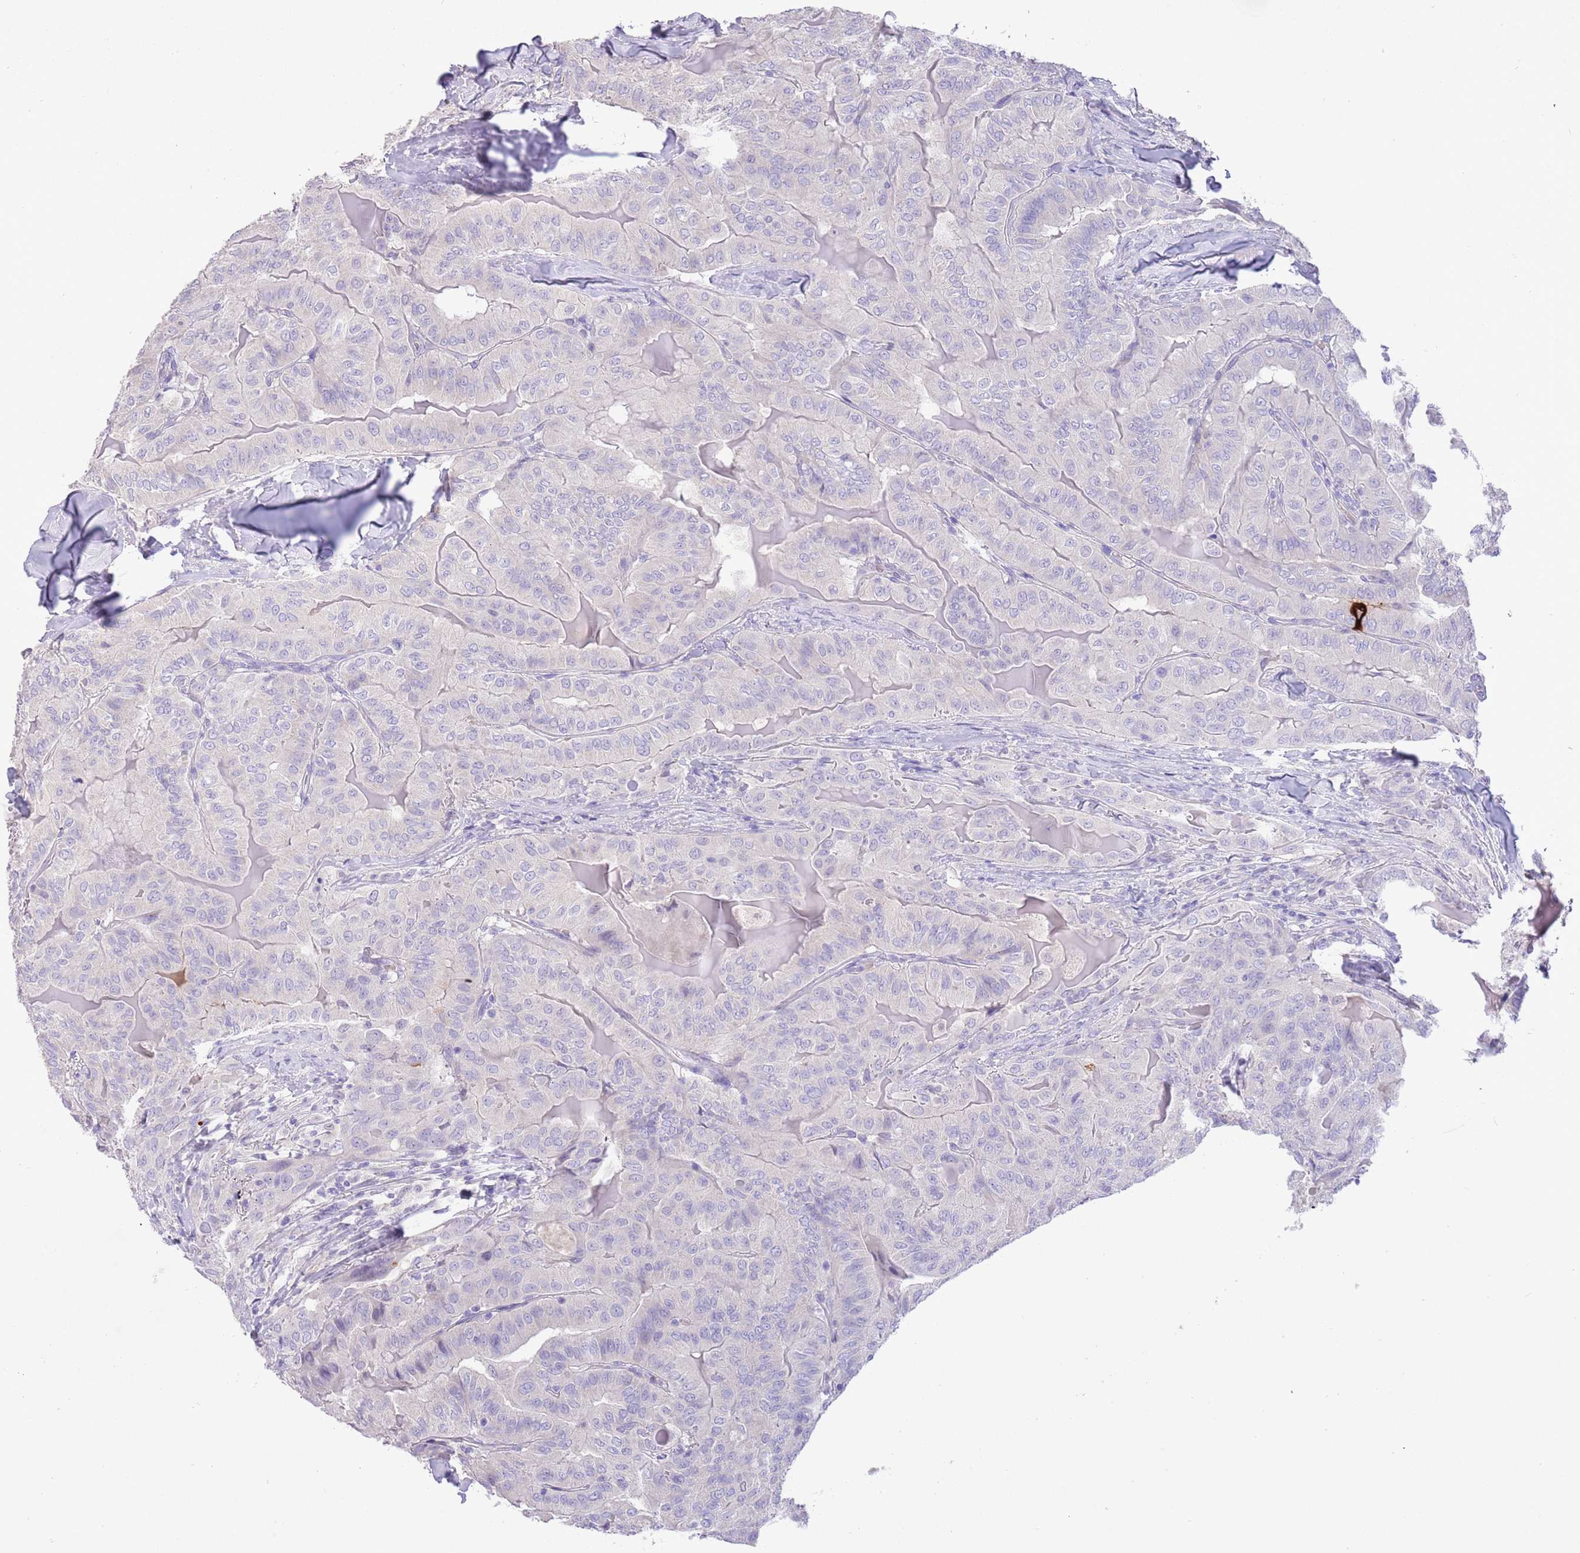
{"staining": {"intensity": "negative", "quantity": "none", "location": "none"}, "tissue": "thyroid cancer", "cell_type": "Tumor cells", "image_type": "cancer", "snomed": [{"axis": "morphology", "description": "Papillary adenocarcinoma, NOS"}, {"axis": "topography", "description": "Thyroid gland"}], "caption": "This image is of thyroid papillary adenocarcinoma stained with IHC to label a protein in brown with the nuclei are counter-stained blue. There is no staining in tumor cells. (Brightfield microscopy of DAB immunohistochemistry at high magnification).", "gene": "SFTPA1", "patient": {"sex": "female", "age": 68}}